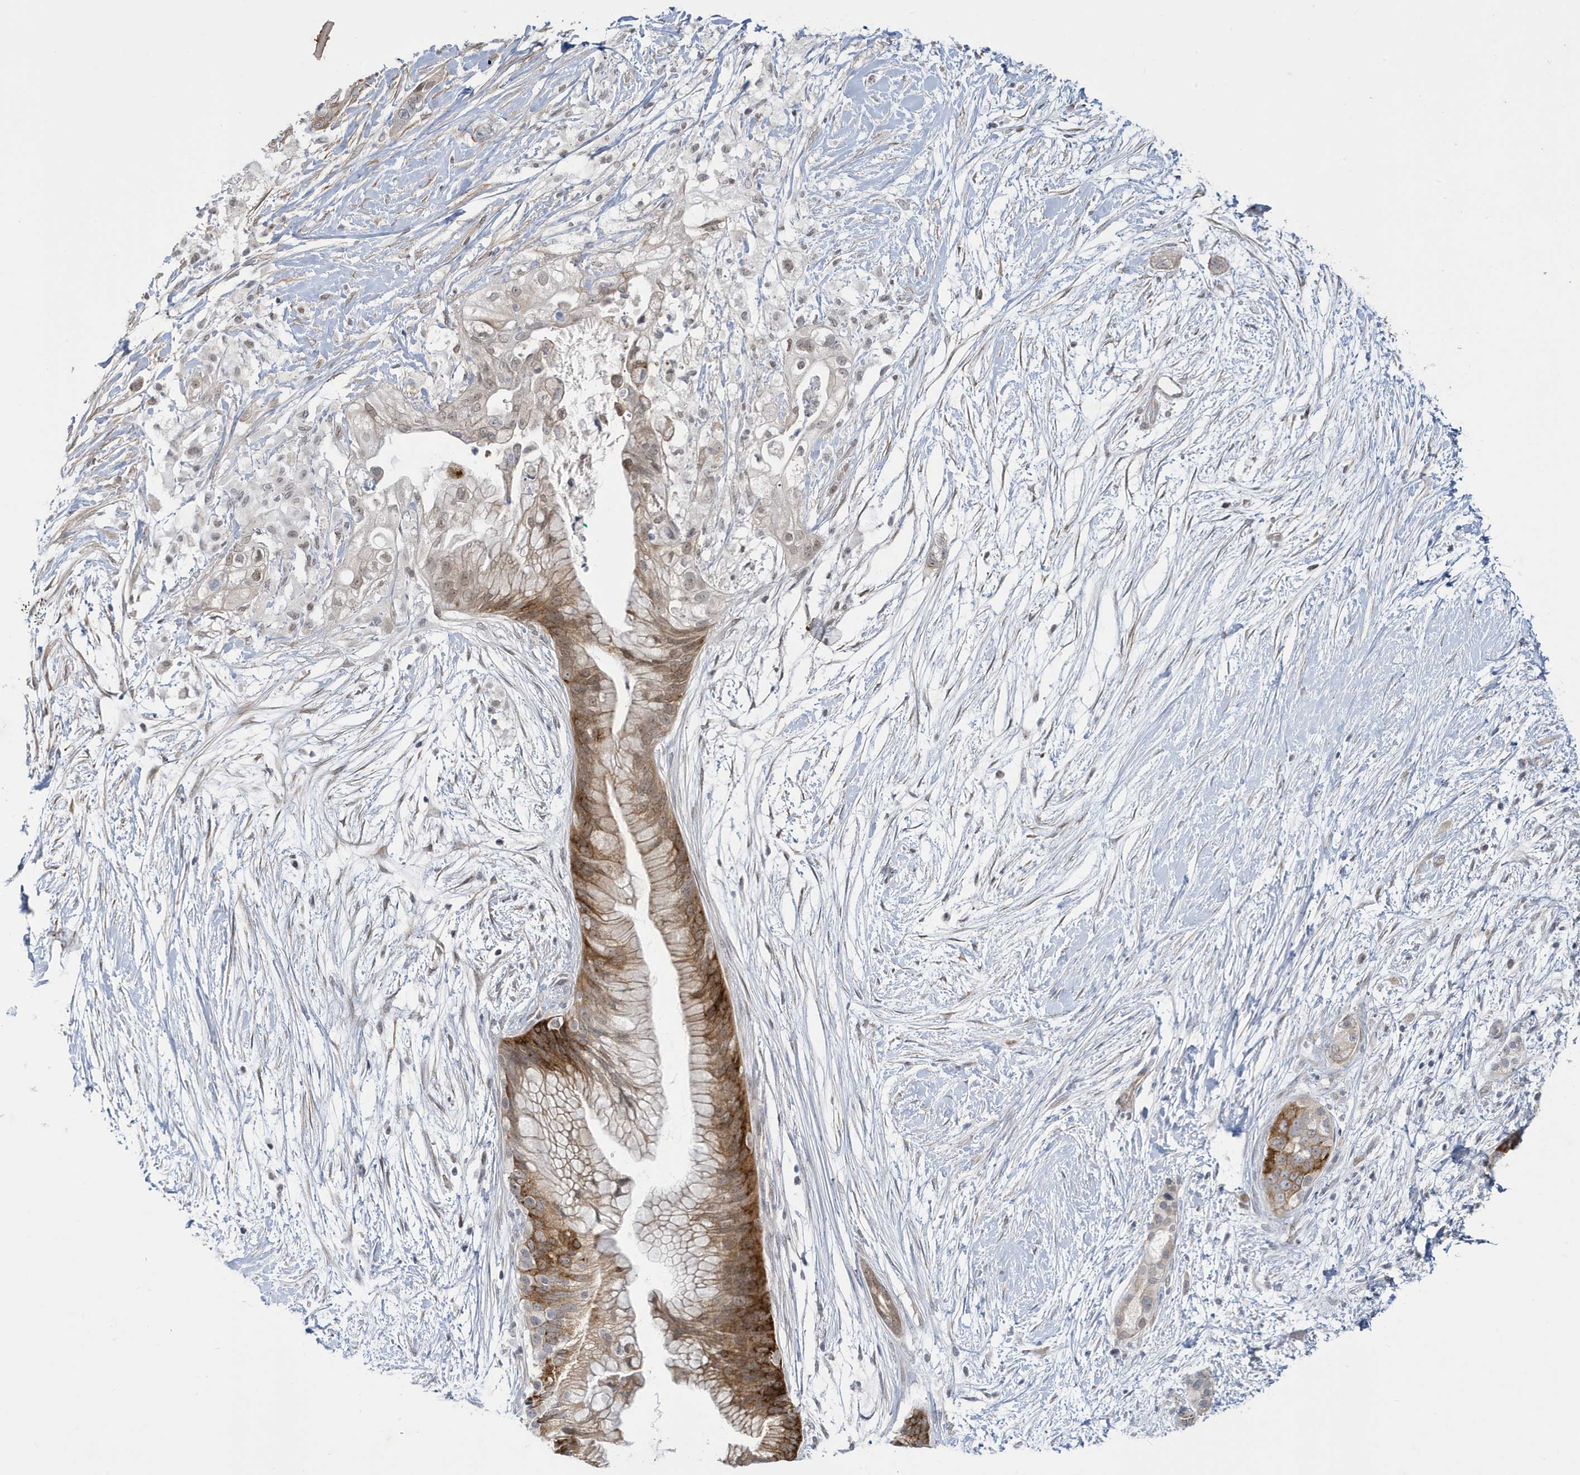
{"staining": {"intensity": "moderate", "quantity": ">75%", "location": "cytoplasmic/membranous,nuclear"}, "tissue": "pancreatic cancer", "cell_type": "Tumor cells", "image_type": "cancer", "snomed": [{"axis": "morphology", "description": "Adenocarcinoma, NOS"}, {"axis": "topography", "description": "Pancreas"}], "caption": "The photomicrograph shows immunohistochemical staining of adenocarcinoma (pancreatic). There is moderate cytoplasmic/membranous and nuclear expression is identified in approximately >75% of tumor cells.", "gene": "ZNF654", "patient": {"sex": "male", "age": 53}}